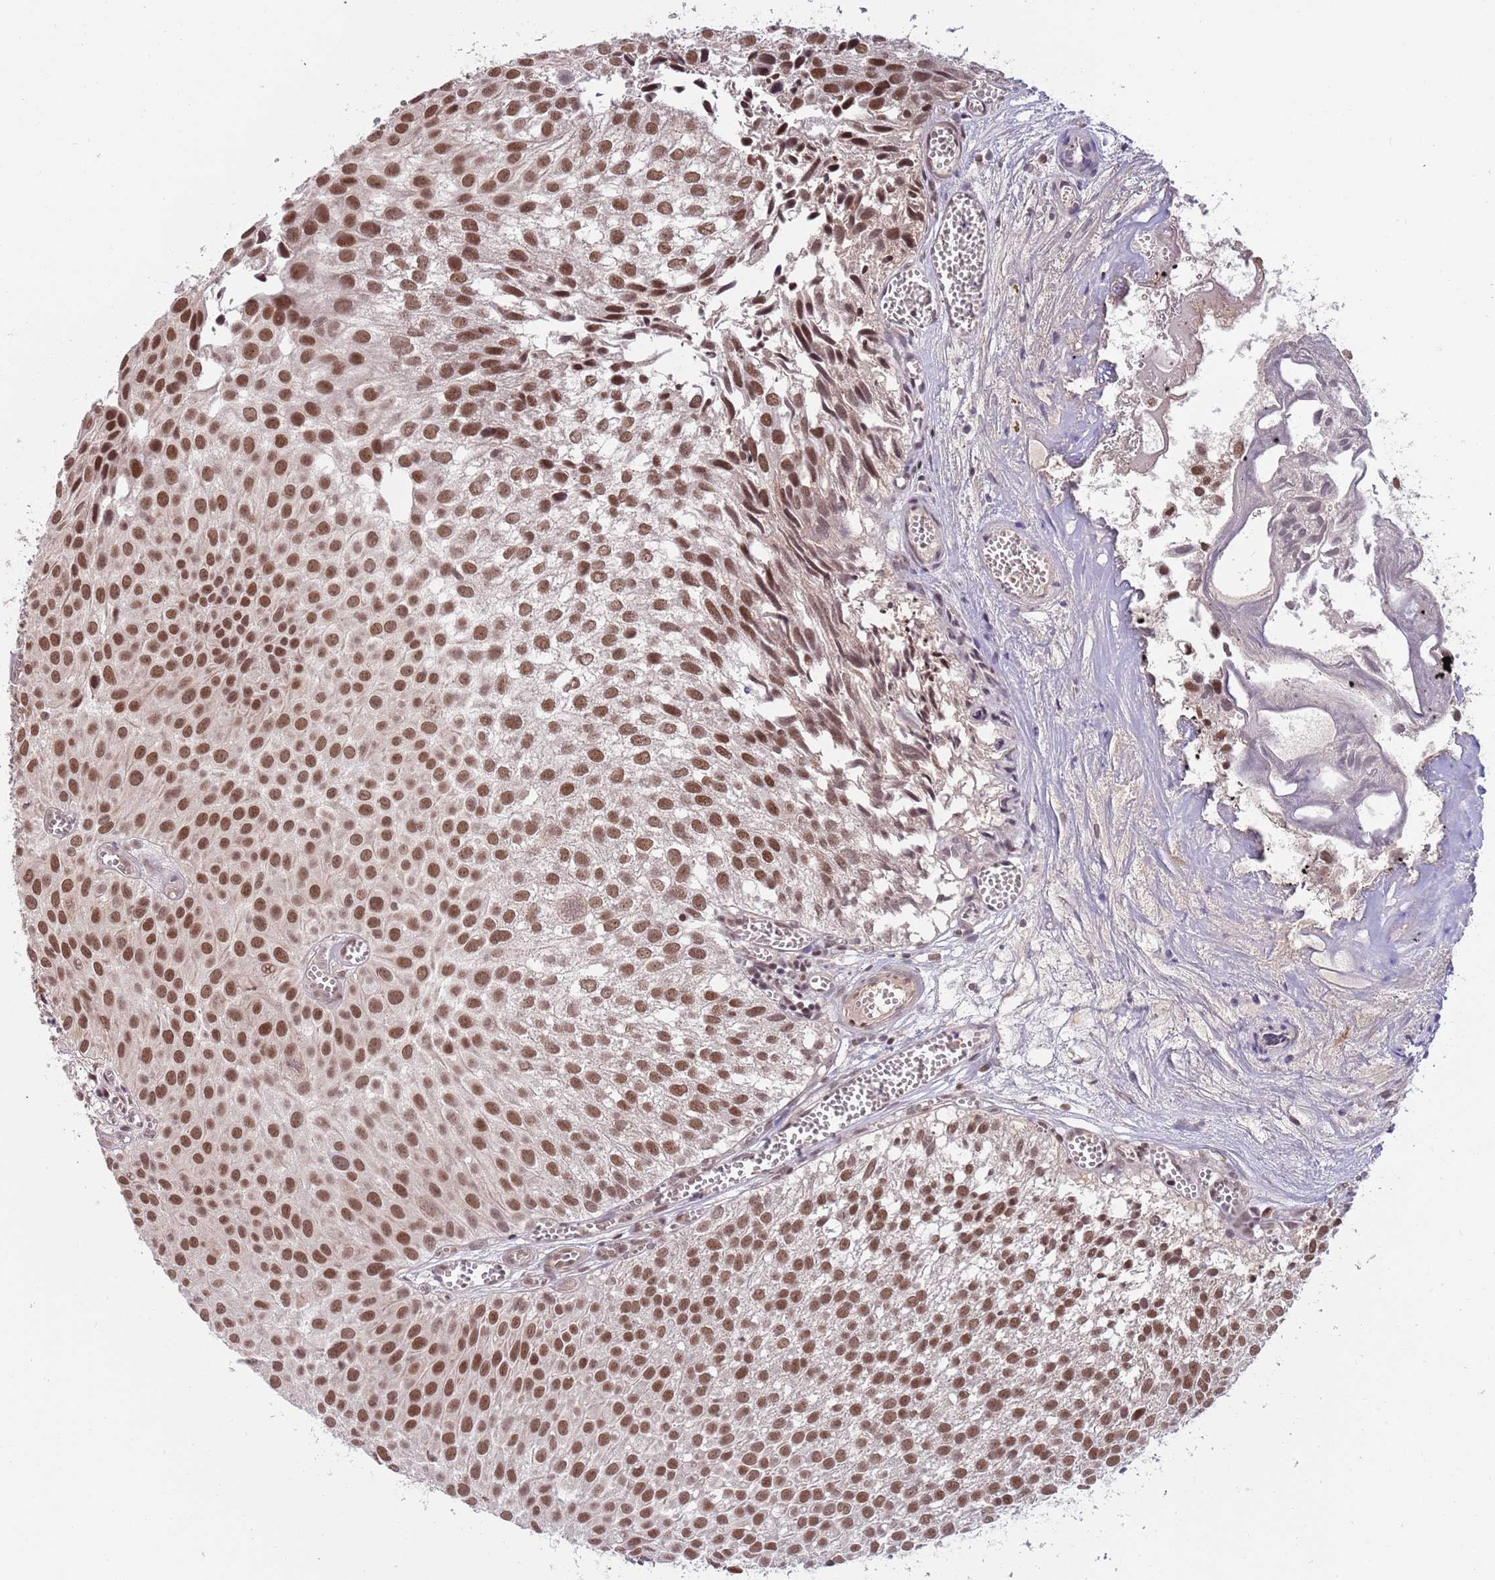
{"staining": {"intensity": "moderate", "quantity": ">75%", "location": "nuclear"}, "tissue": "urothelial cancer", "cell_type": "Tumor cells", "image_type": "cancer", "snomed": [{"axis": "morphology", "description": "Urothelial carcinoma, Low grade"}, {"axis": "topography", "description": "Urinary bladder"}], "caption": "A brown stain highlights moderate nuclear staining of a protein in human low-grade urothelial carcinoma tumor cells.", "gene": "ZBTB7A", "patient": {"sex": "male", "age": 88}}